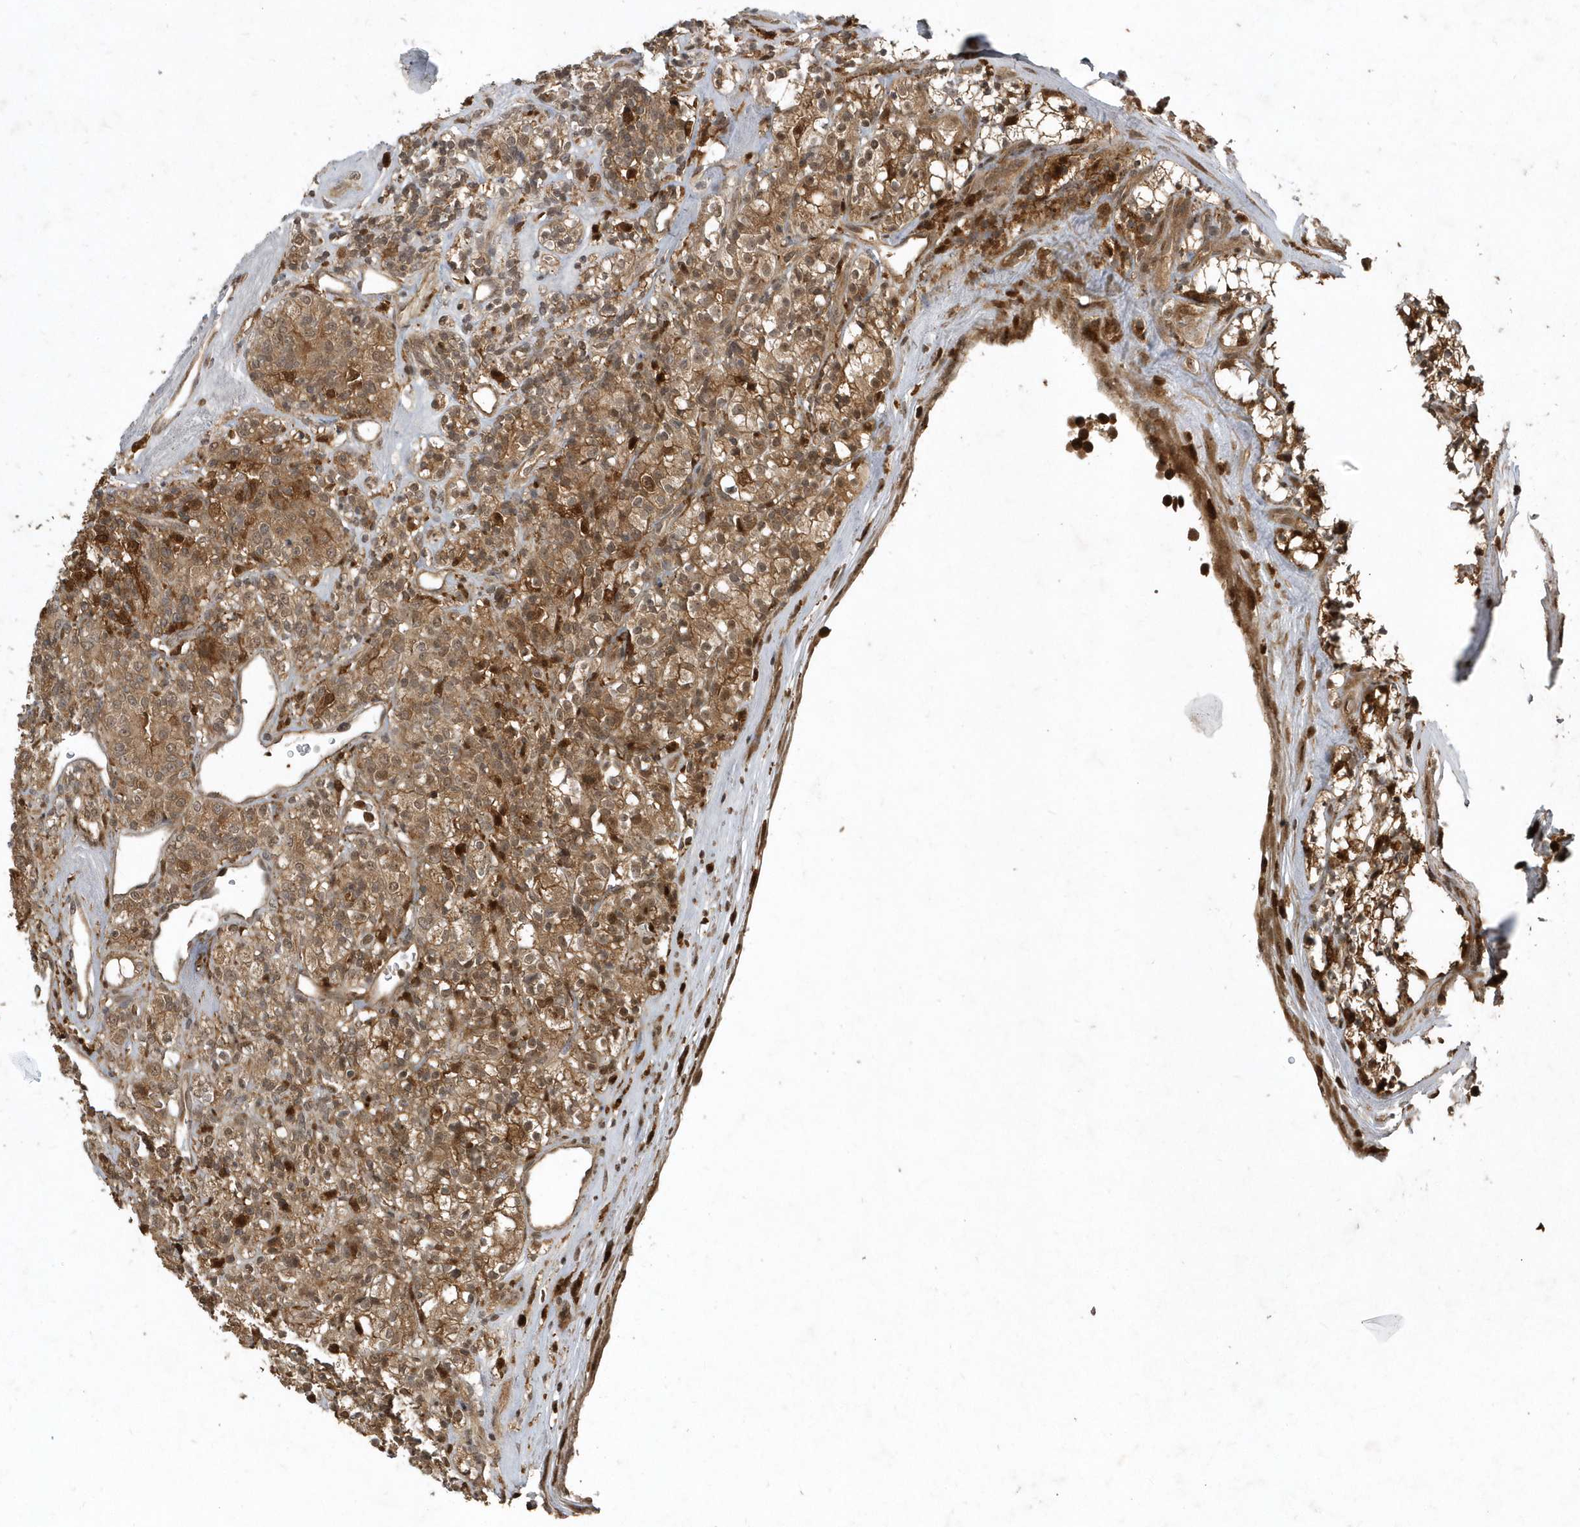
{"staining": {"intensity": "moderate", "quantity": ">75%", "location": "cytoplasmic/membranous,nuclear"}, "tissue": "renal cancer", "cell_type": "Tumor cells", "image_type": "cancer", "snomed": [{"axis": "morphology", "description": "Adenocarcinoma, NOS"}, {"axis": "topography", "description": "Kidney"}], "caption": "Immunohistochemistry (IHC) image of neoplastic tissue: human renal cancer (adenocarcinoma) stained using immunohistochemistry demonstrates medium levels of moderate protein expression localized specifically in the cytoplasmic/membranous and nuclear of tumor cells, appearing as a cytoplasmic/membranous and nuclear brown color.", "gene": "LACC1", "patient": {"sex": "male", "age": 77}}